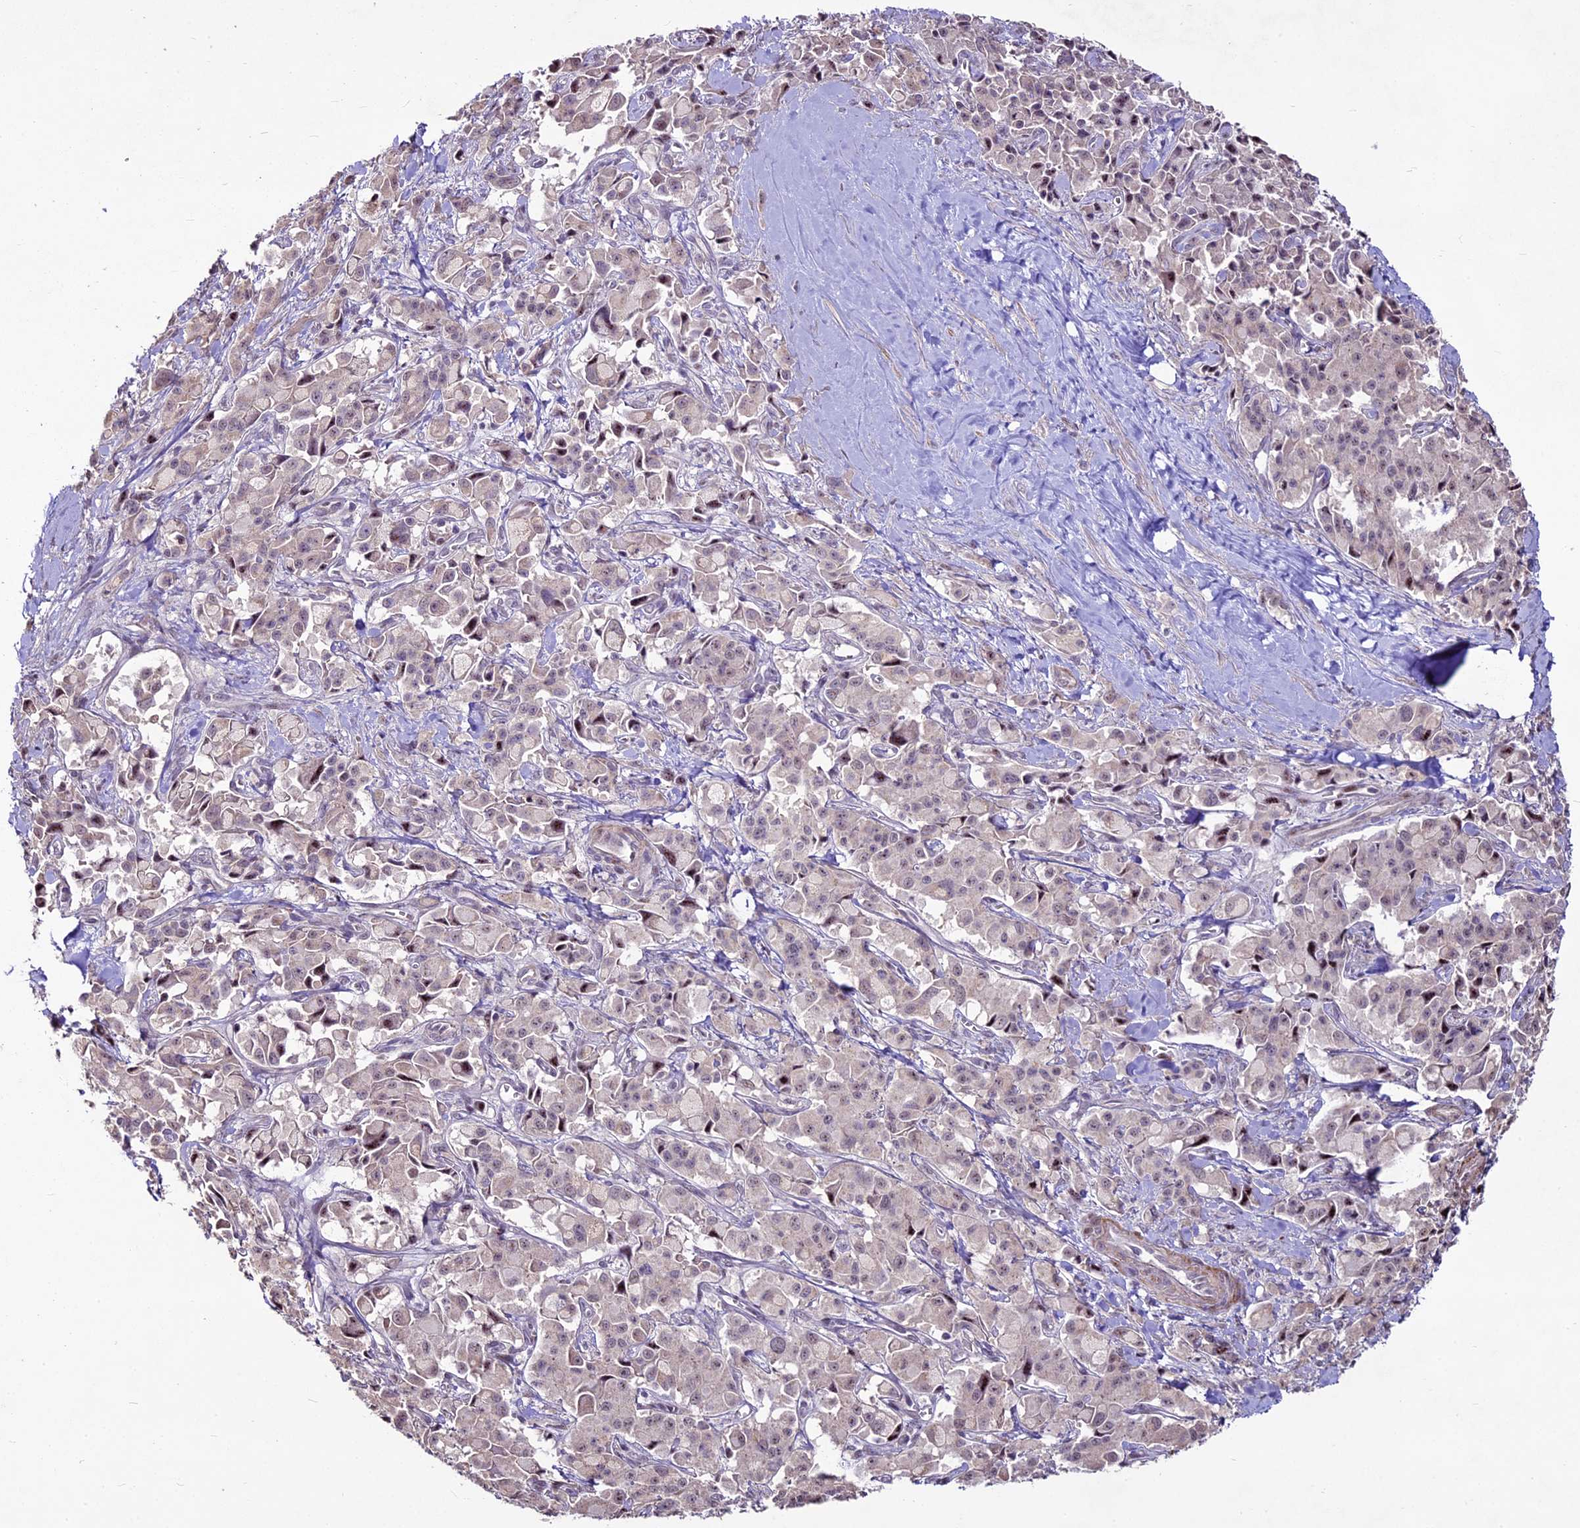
{"staining": {"intensity": "weak", "quantity": "<25%", "location": "nuclear"}, "tissue": "pancreatic cancer", "cell_type": "Tumor cells", "image_type": "cancer", "snomed": [{"axis": "morphology", "description": "Adenocarcinoma, NOS"}, {"axis": "topography", "description": "Pancreas"}], "caption": "The IHC micrograph has no significant staining in tumor cells of adenocarcinoma (pancreatic) tissue. (DAB IHC, high magnification).", "gene": "SUSD3", "patient": {"sex": "male", "age": 65}}